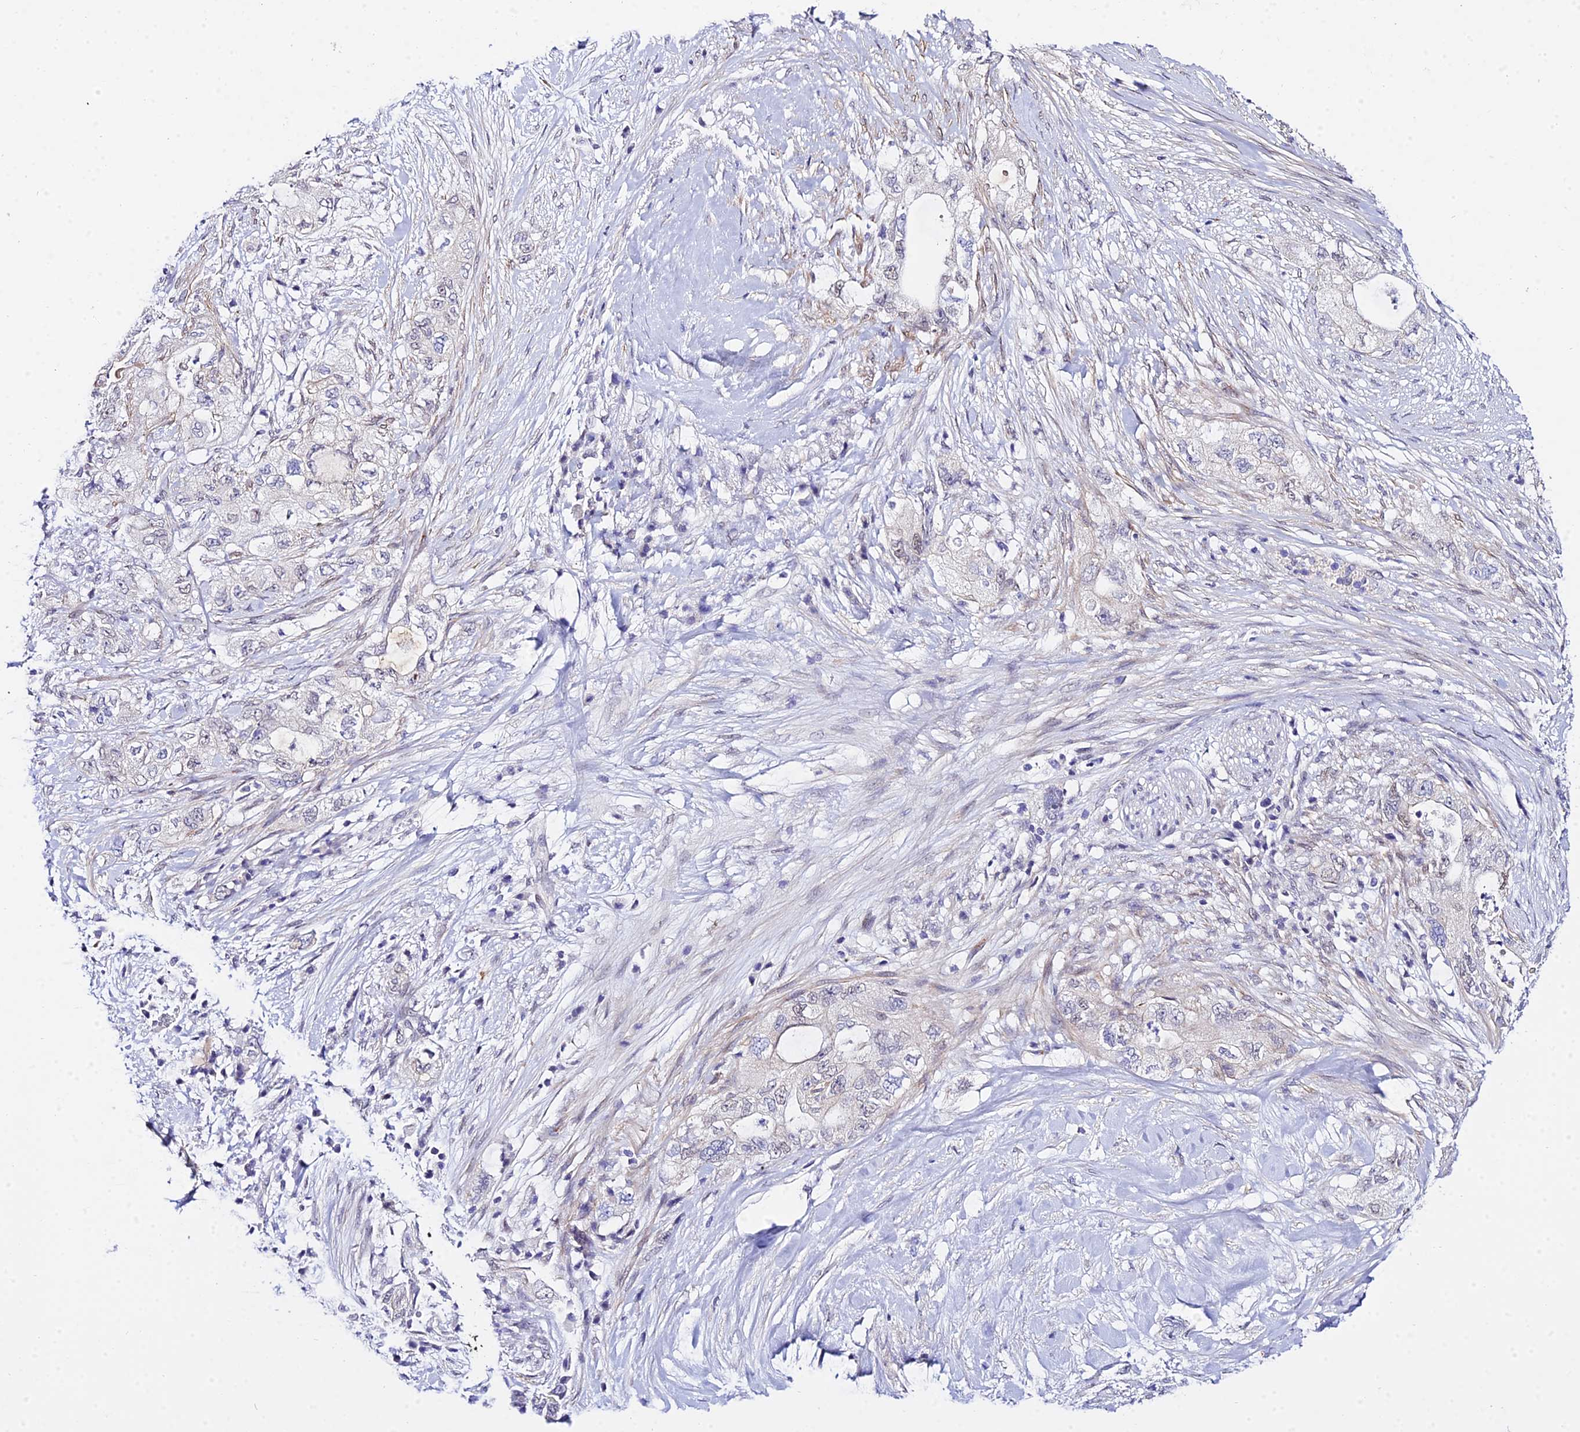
{"staining": {"intensity": "negative", "quantity": "none", "location": "none"}, "tissue": "pancreatic cancer", "cell_type": "Tumor cells", "image_type": "cancer", "snomed": [{"axis": "morphology", "description": "Adenocarcinoma, NOS"}, {"axis": "topography", "description": "Pancreas"}], "caption": "A high-resolution histopathology image shows immunohistochemistry (IHC) staining of pancreatic cancer (adenocarcinoma), which shows no significant positivity in tumor cells.", "gene": "ZNF628", "patient": {"sex": "female", "age": 73}}